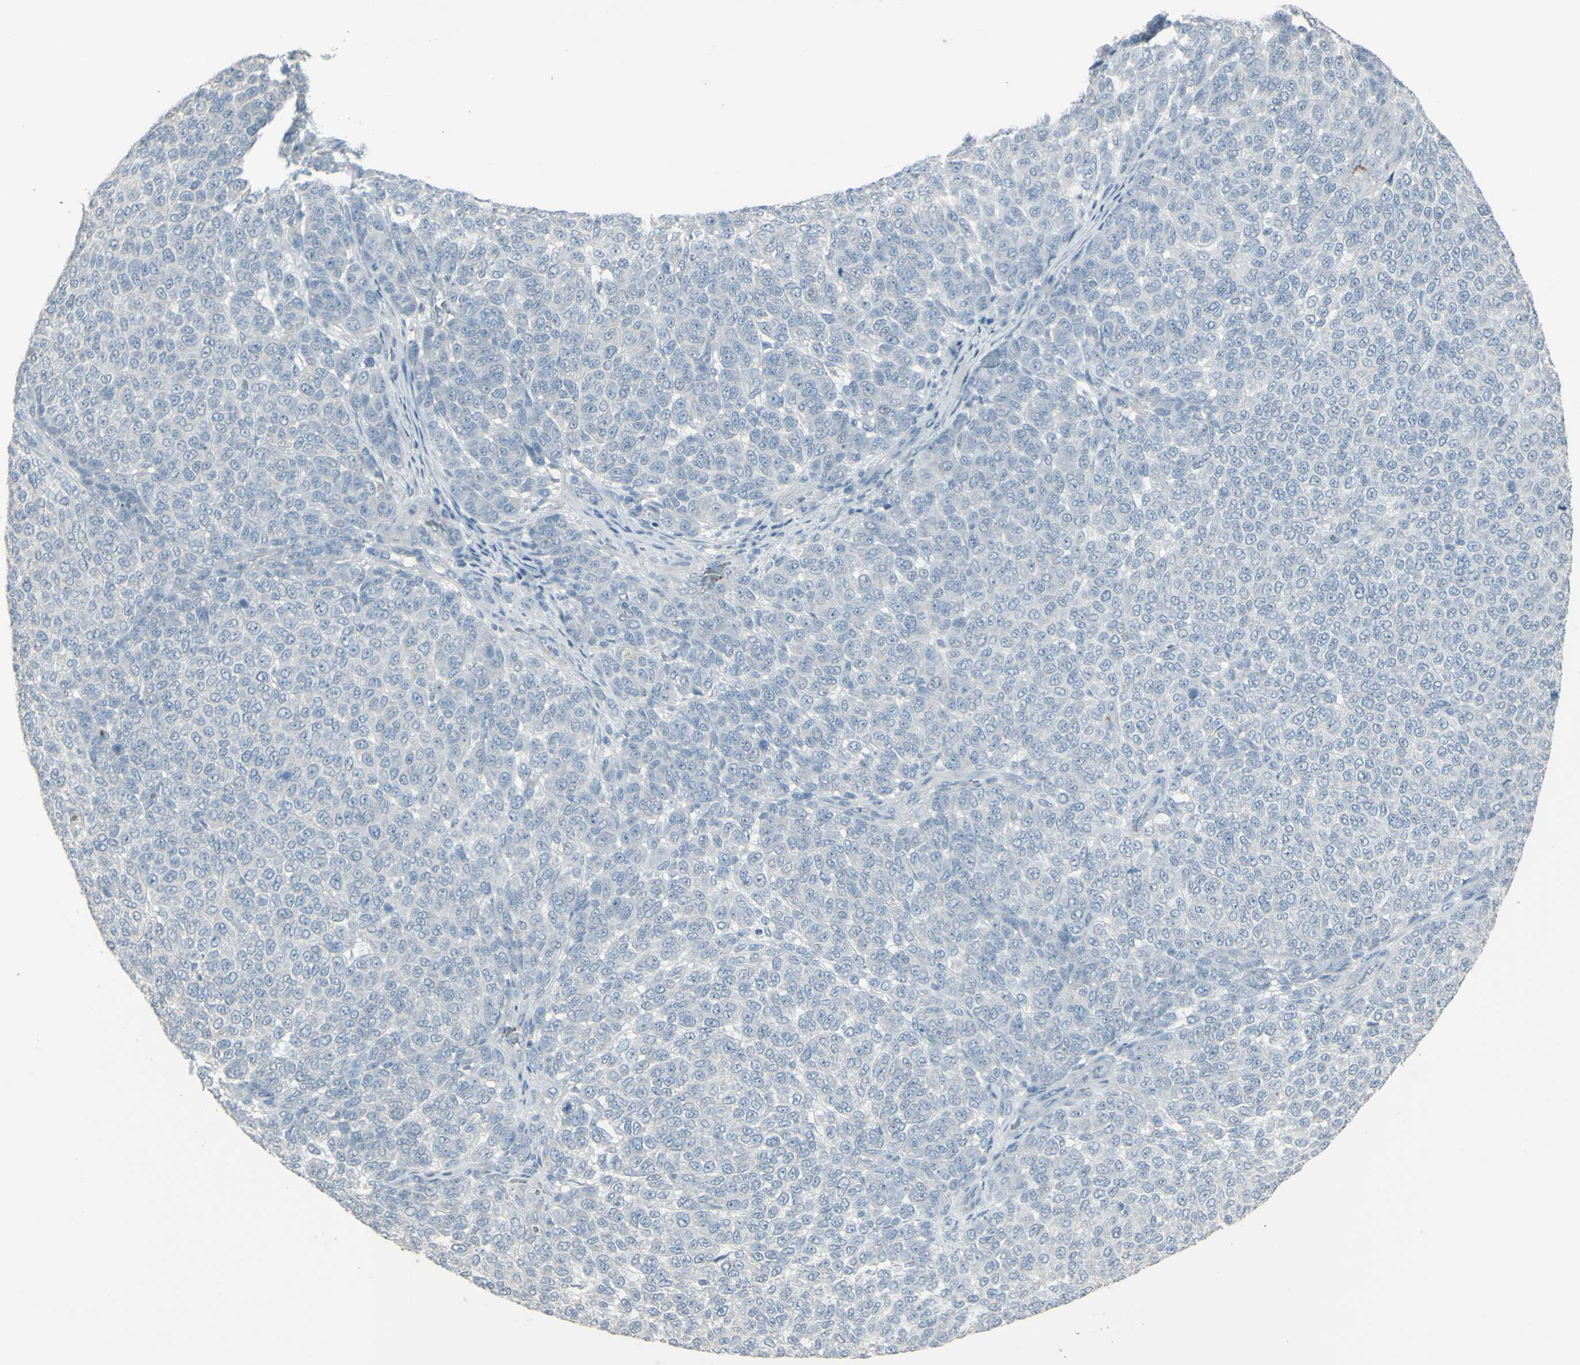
{"staining": {"intensity": "negative", "quantity": "none", "location": "none"}, "tissue": "melanoma", "cell_type": "Tumor cells", "image_type": "cancer", "snomed": [{"axis": "morphology", "description": "Malignant melanoma, NOS"}, {"axis": "topography", "description": "Skin"}], "caption": "This photomicrograph is of melanoma stained with IHC to label a protein in brown with the nuclei are counter-stained blue. There is no staining in tumor cells.", "gene": "CD79B", "patient": {"sex": "male", "age": 59}}